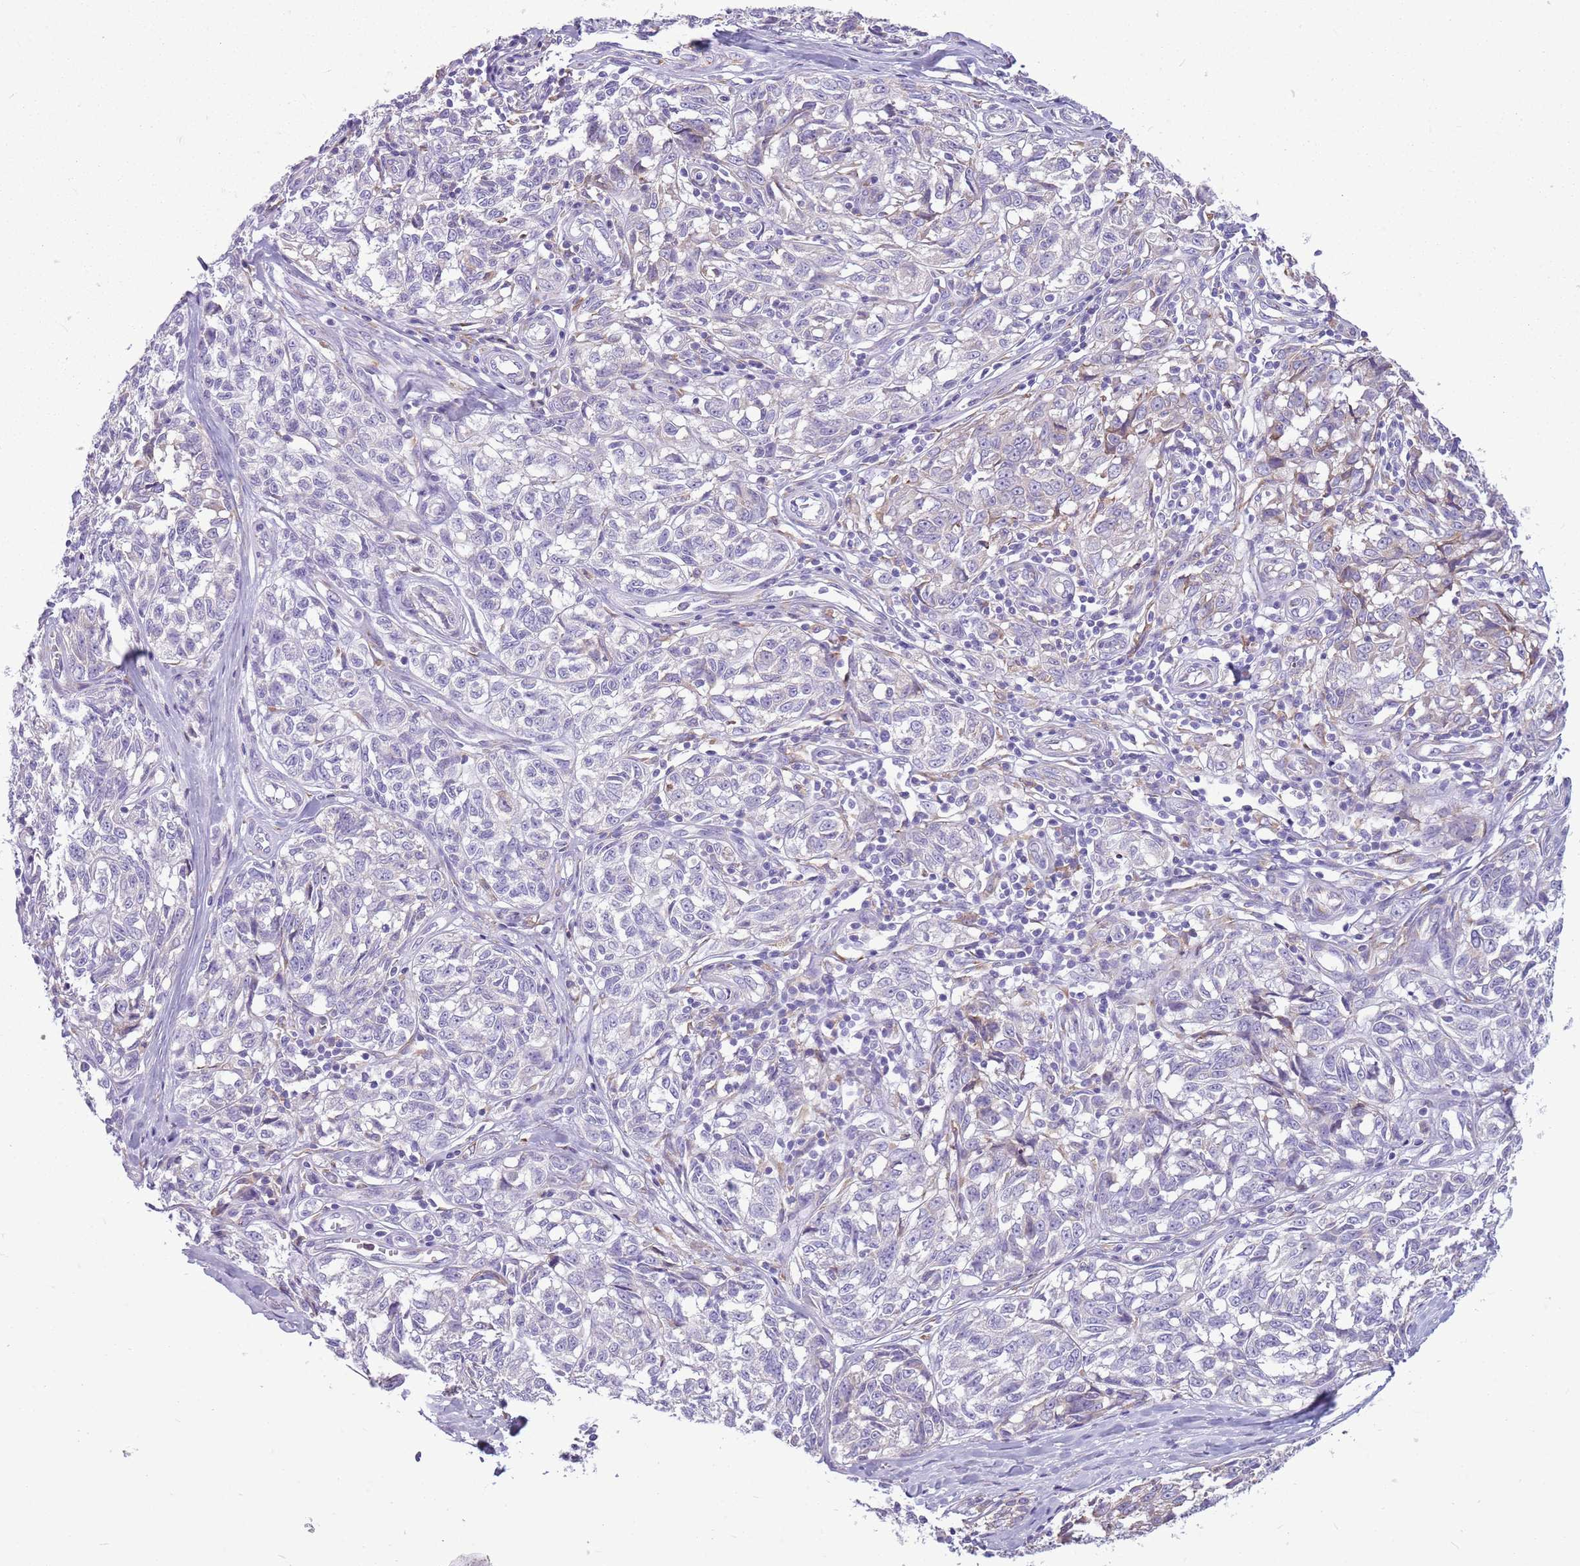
{"staining": {"intensity": "negative", "quantity": "none", "location": "none"}, "tissue": "melanoma", "cell_type": "Tumor cells", "image_type": "cancer", "snomed": [{"axis": "morphology", "description": "Normal tissue, NOS"}, {"axis": "morphology", "description": "Malignant melanoma, NOS"}, {"axis": "topography", "description": "Skin"}], "caption": "DAB (3,3'-diaminobenzidine) immunohistochemical staining of malignant melanoma exhibits no significant expression in tumor cells.", "gene": "KCTD19", "patient": {"sex": "female", "age": 64}}